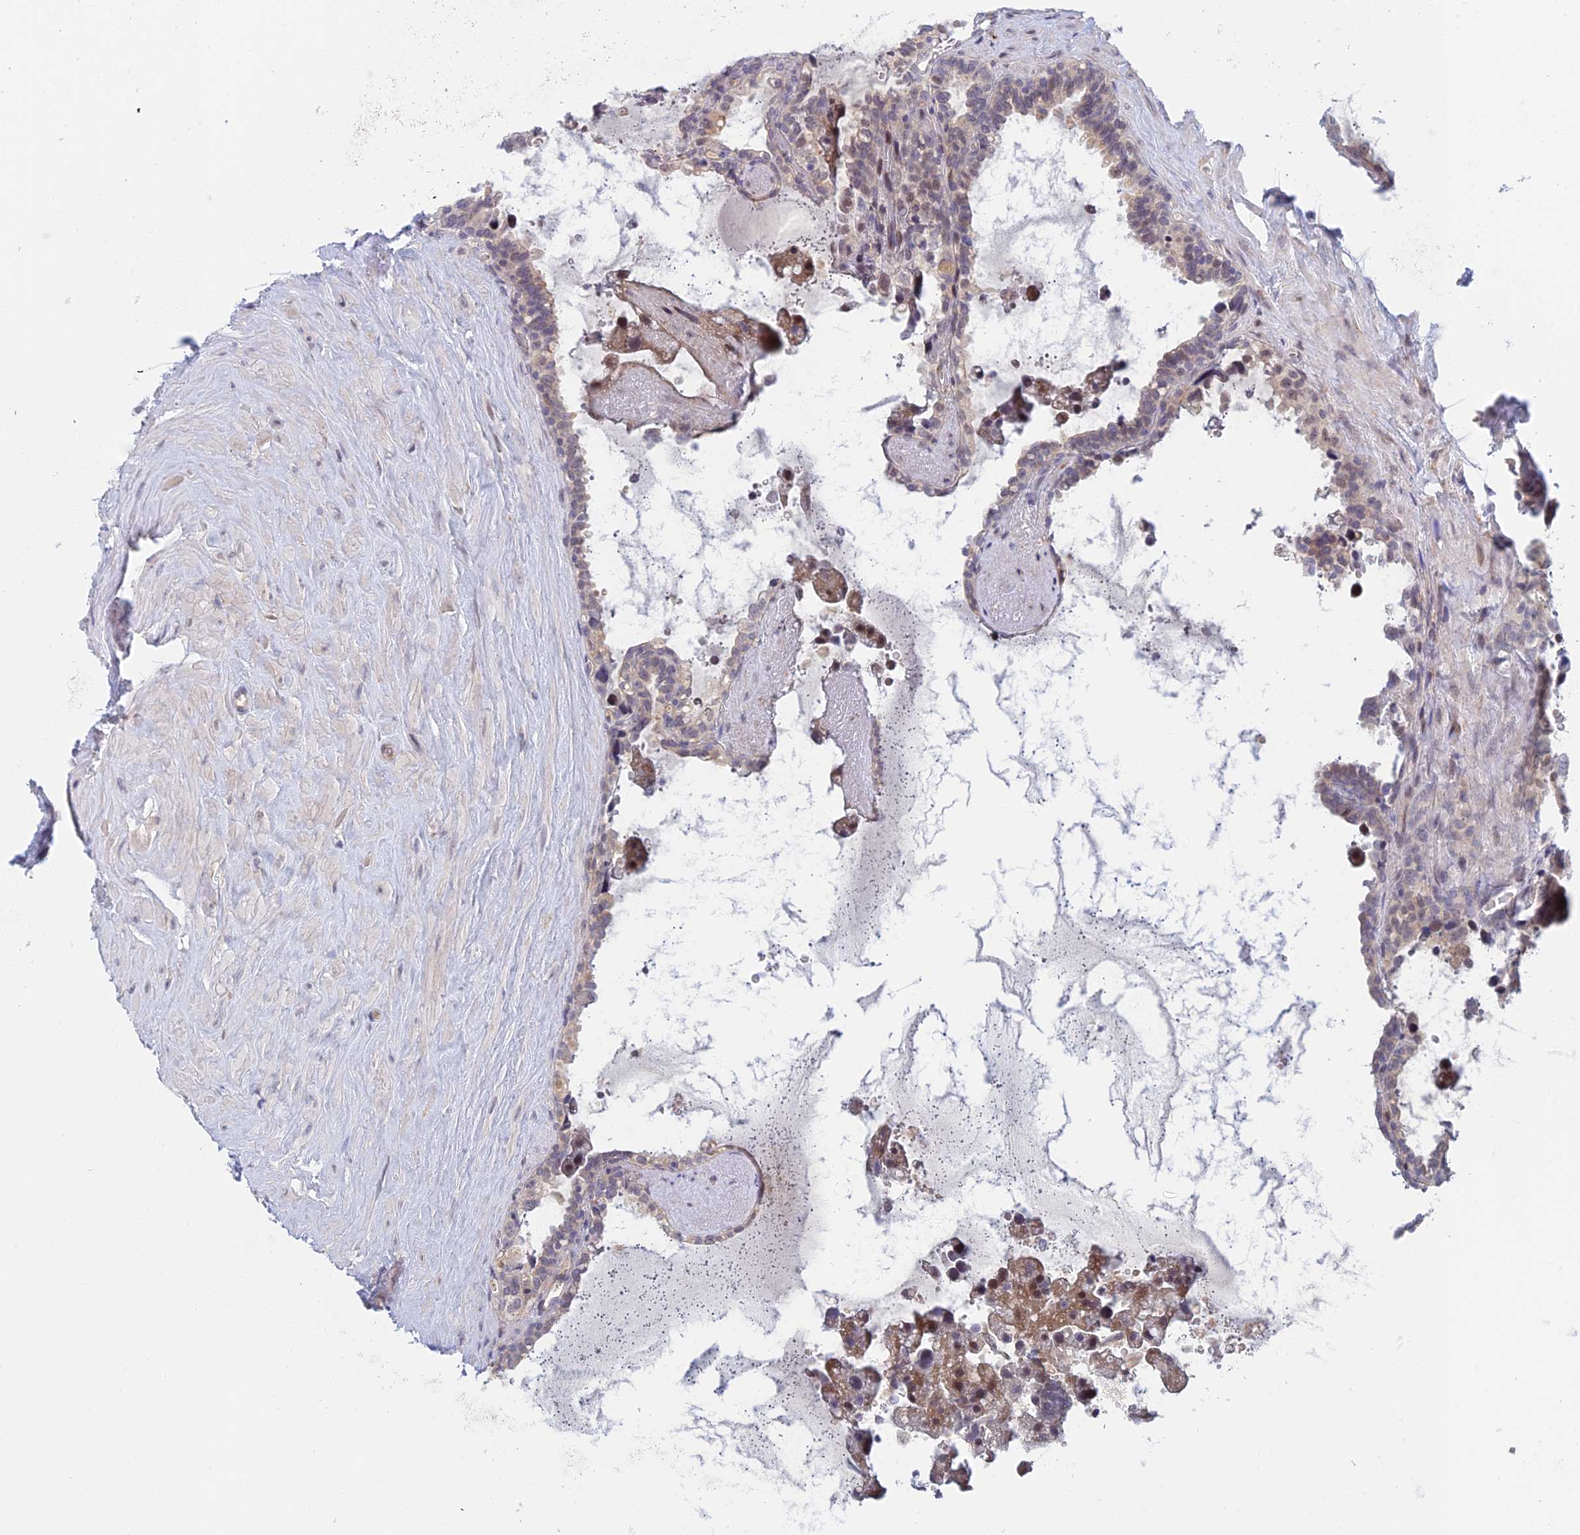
{"staining": {"intensity": "weak", "quantity": "<25%", "location": "cytoplasmic/membranous,nuclear"}, "tissue": "seminal vesicle", "cell_type": "Glandular cells", "image_type": "normal", "snomed": [{"axis": "morphology", "description": "Normal tissue, NOS"}, {"axis": "topography", "description": "Seminal veicle"}], "caption": "Glandular cells show no significant expression in normal seminal vesicle. (Immunohistochemistry (ihc), brightfield microscopy, high magnification).", "gene": "ZUP1", "patient": {"sex": "male", "age": 68}}